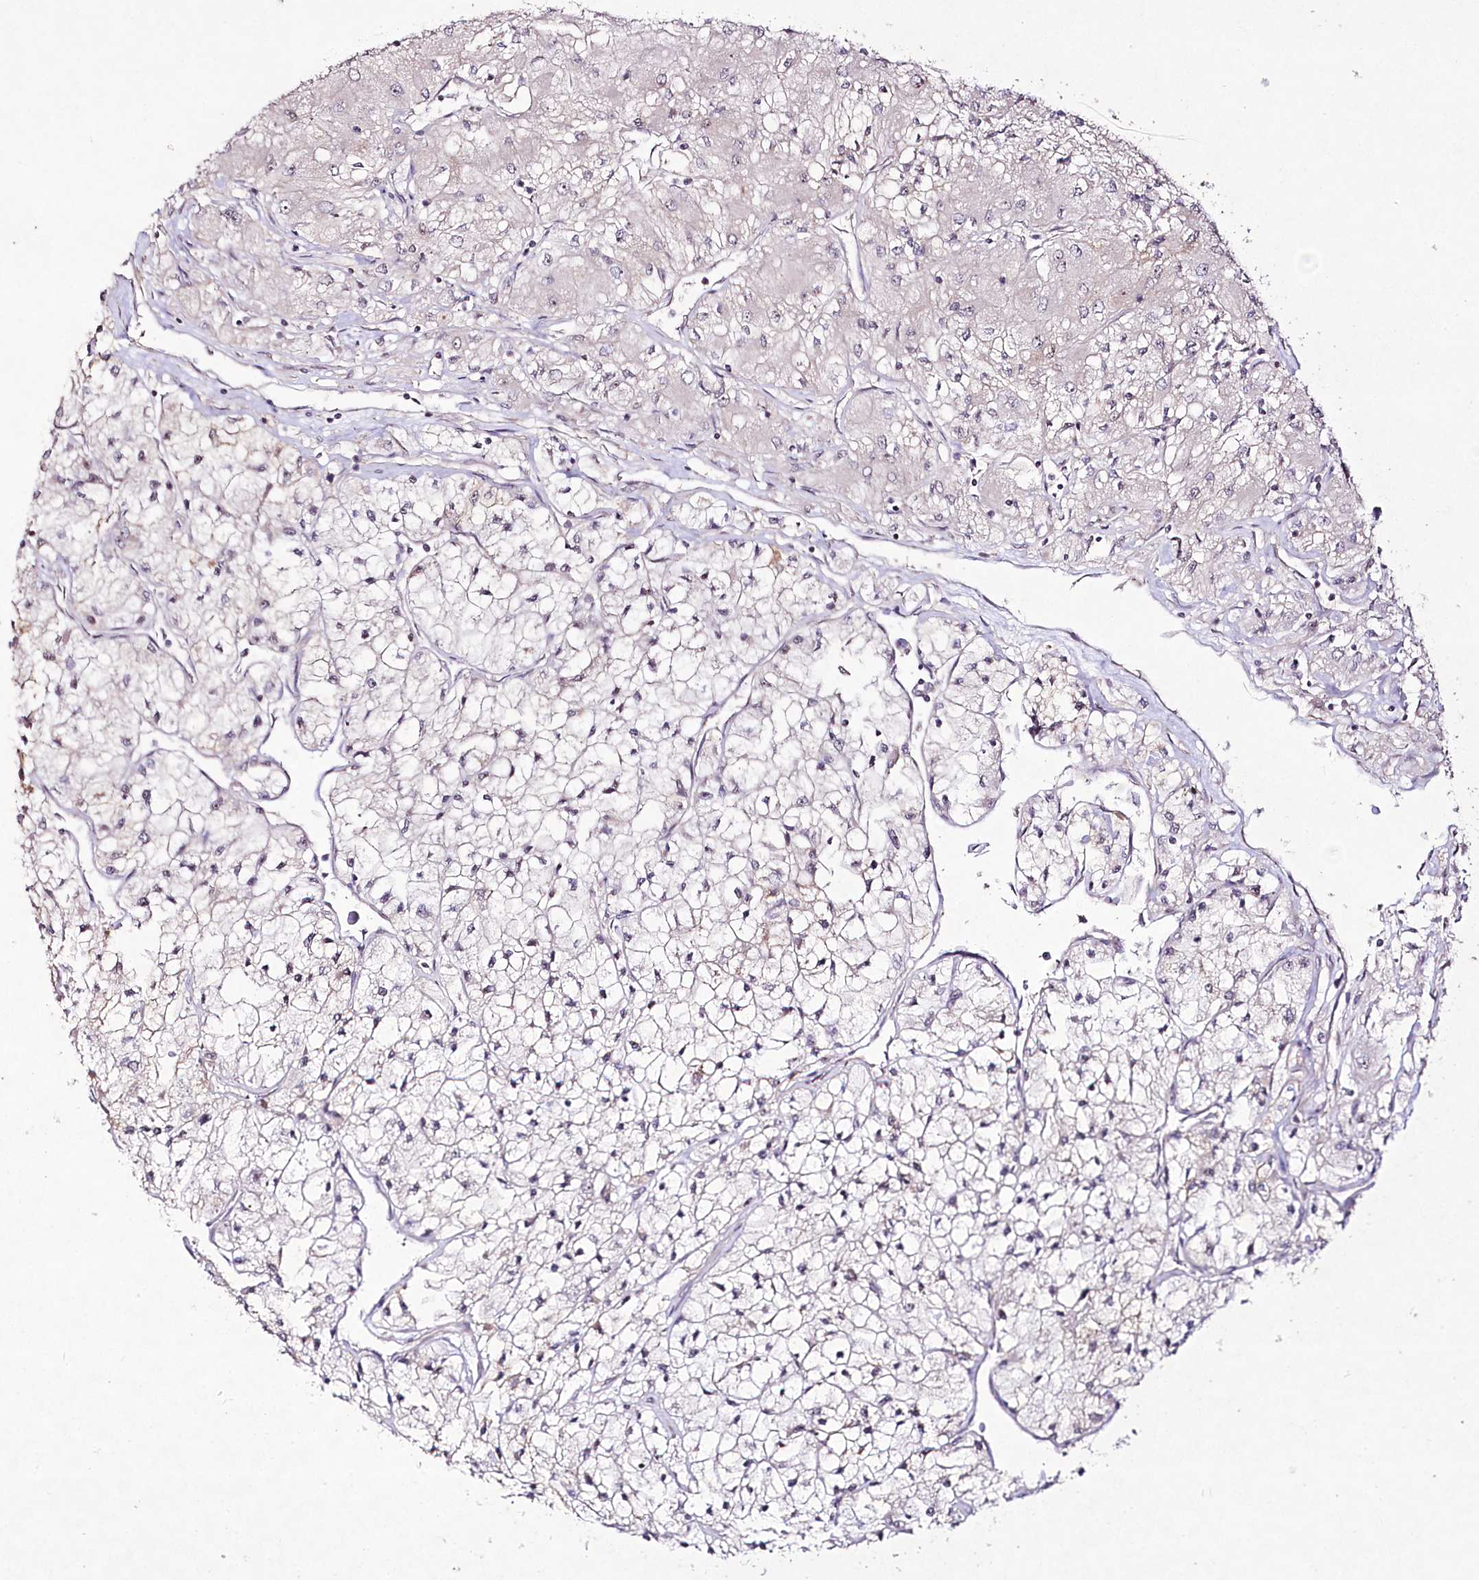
{"staining": {"intensity": "negative", "quantity": "none", "location": "none"}, "tissue": "renal cancer", "cell_type": "Tumor cells", "image_type": "cancer", "snomed": [{"axis": "morphology", "description": "Adenocarcinoma, NOS"}, {"axis": "topography", "description": "Kidney"}], "caption": "Histopathology image shows no significant protein staining in tumor cells of renal cancer (adenocarcinoma). The staining is performed using DAB brown chromogen with nuclei counter-stained in using hematoxylin.", "gene": "CCDC59", "patient": {"sex": "male", "age": 80}}